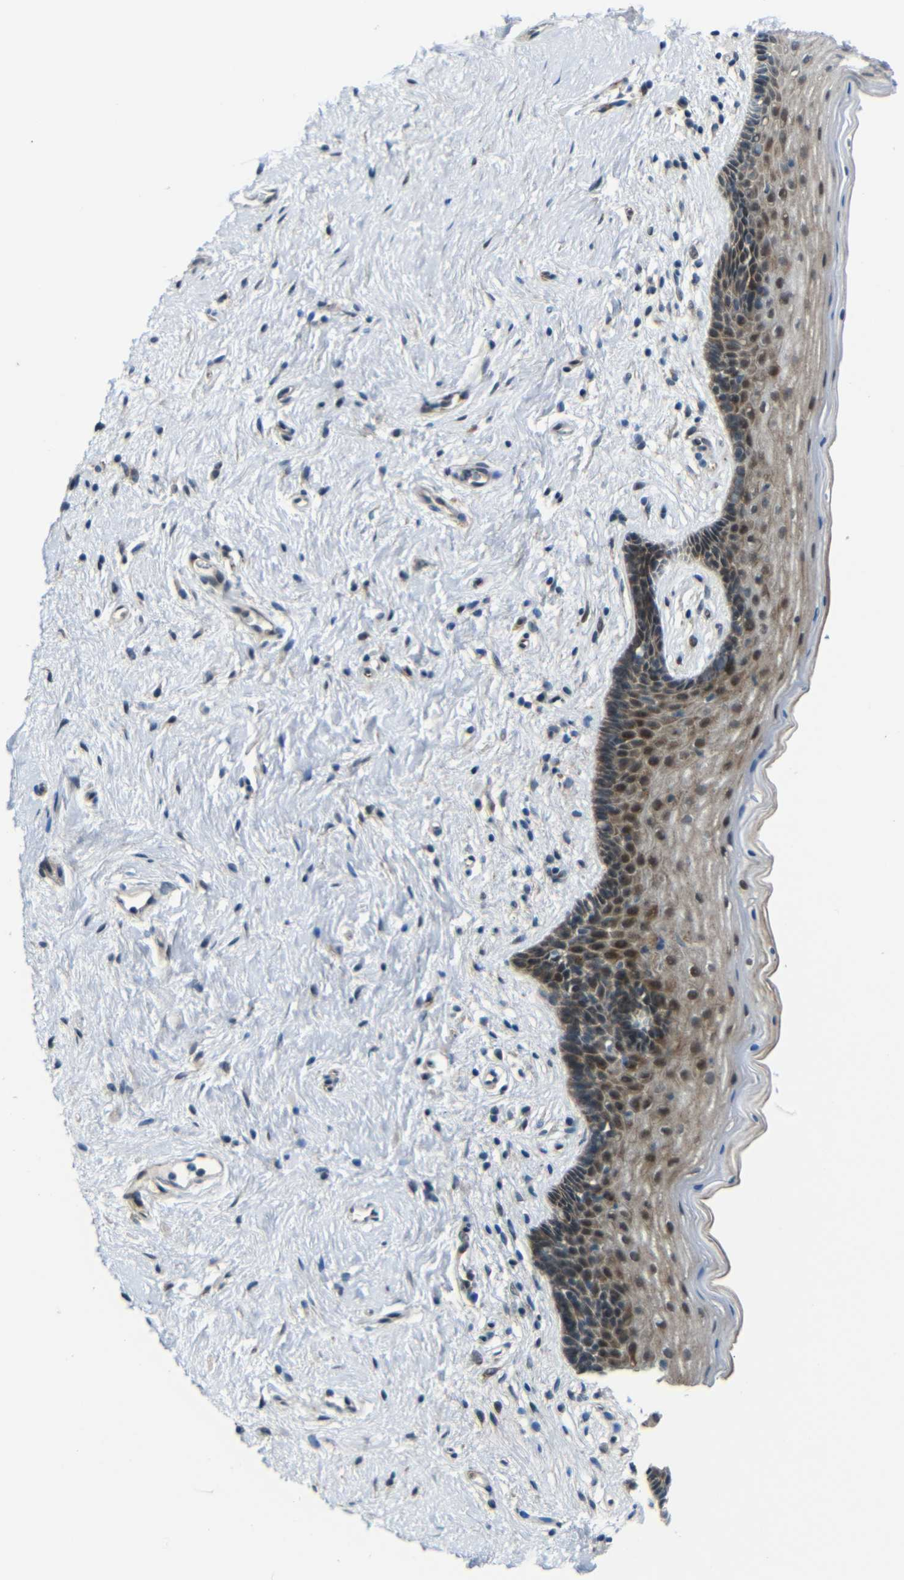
{"staining": {"intensity": "moderate", "quantity": "25%-75%", "location": "cytoplasmic/membranous,nuclear"}, "tissue": "vagina", "cell_type": "Squamous epithelial cells", "image_type": "normal", "snomed": [{"axis": "morphology", "description": "Normal tissue, NOS"}, {"axis": "topography", "description": "Vagina"}], "caption": "Vagina stained with immunohistochemistry (IHC) demonstrates moderate cytoplasmic/membranous,nuclear positivity in approximately 25%-75% of squamous epithelial cells. Using DAB (3,3'-diaminobenzidine) (brown) and hematoxylin (blue) stains, captured at high magnification using brightfield microscopy.", "gene": "SYDE1", "patient": {"sex": "female", "age": 44}}